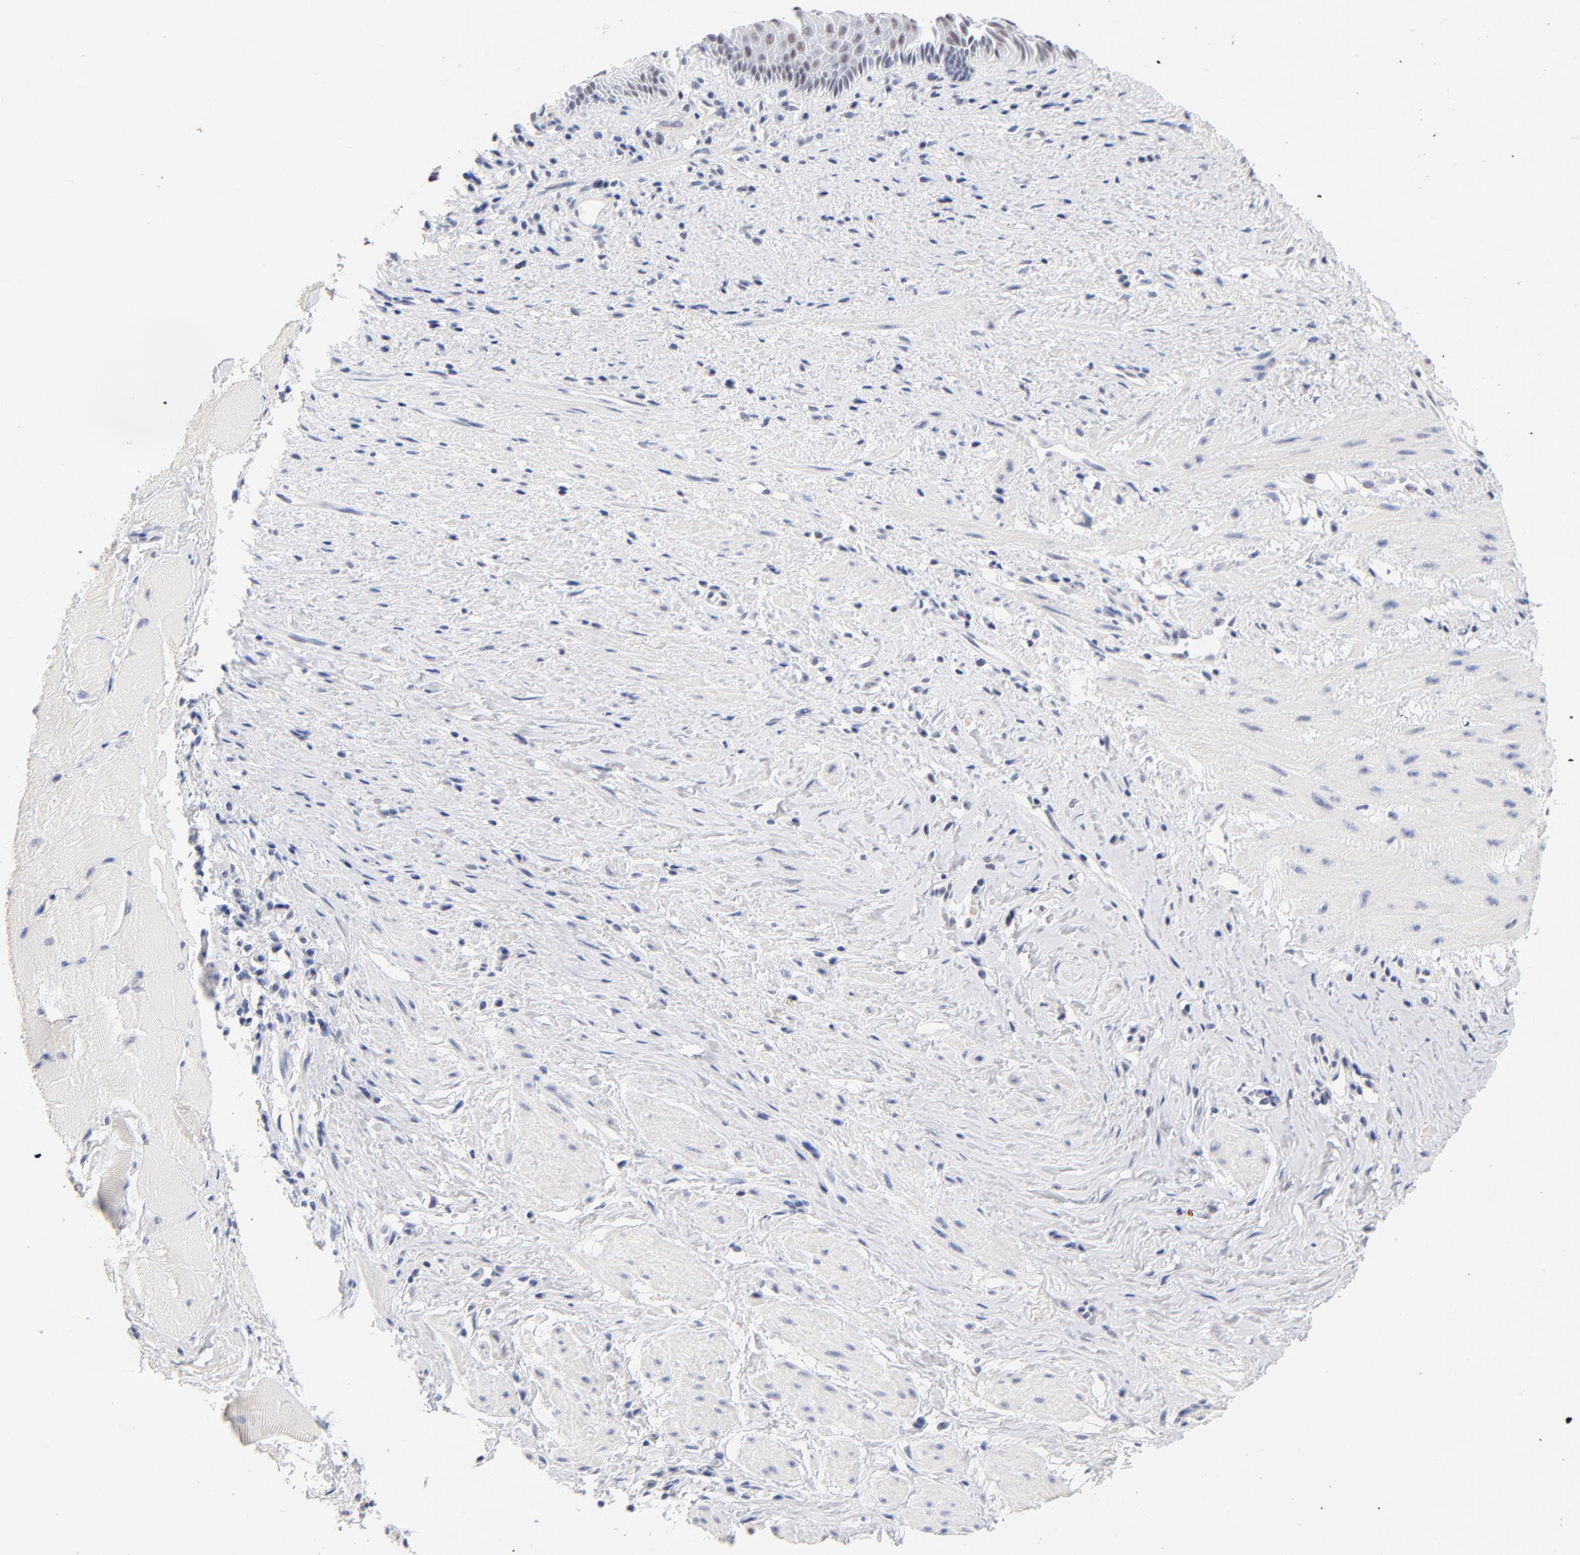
{"staining": {"intensity": "weak", "quantity": "<25%", "location": "nuclear"}, "tissue": "esophagus", "cell_type": "Squamous epithelial cells", "image_type": "normal", "snomed": [{"axis": "morphology", "description": "Normal tissue, NOS"}, {"axis": "topography", "description": "Esophagus"}], "caption": "A histopathology image of human esophagus is negative for staining in squamous epithelial cells. Brightfield microscopy of immunohistochemistry stained with DAB (brown) and hematoxylin (blue), captured at high magnification.", "gene": "ORC2", "patient": {"sex": "female", "age": 61}}